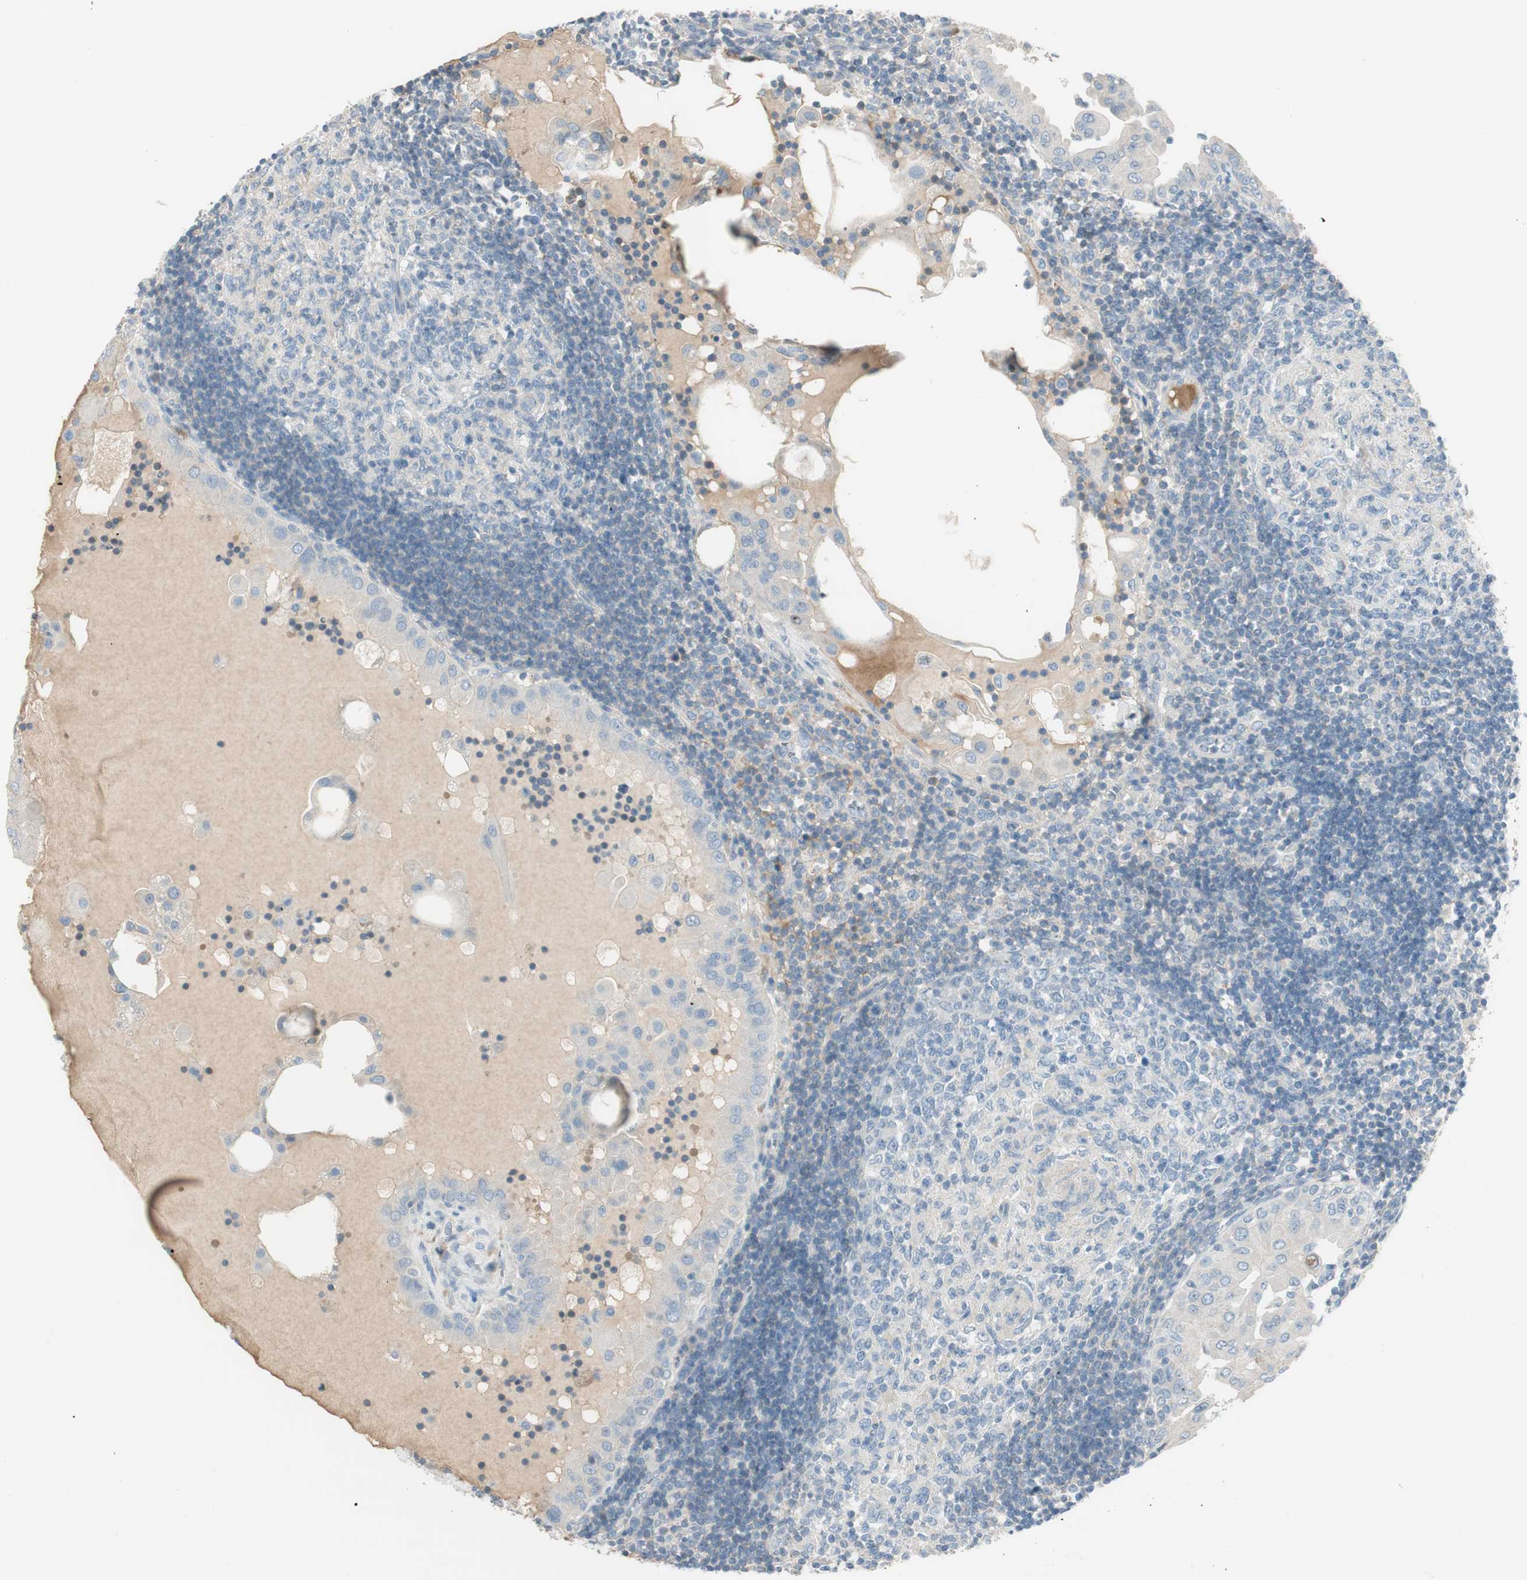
{"staining": {"intensity": "negative", "quantity": "none", "location": "none"}, "tissue": "thyroid cancer", "cell_type": "Tumor cells", "image_type": "cancer", "snomed": [{"axis": "morphology", "description": "Papillary adenocarcinoma, NOS"}, {"axis": "topography", "description": "Thyroid gland"}], "caption": "Tumor cells show no significant positivity in thyroid papillary adenocarcinoma.", "gene": "EVA1A", "patient": {"sex": "male", "age": 33}}